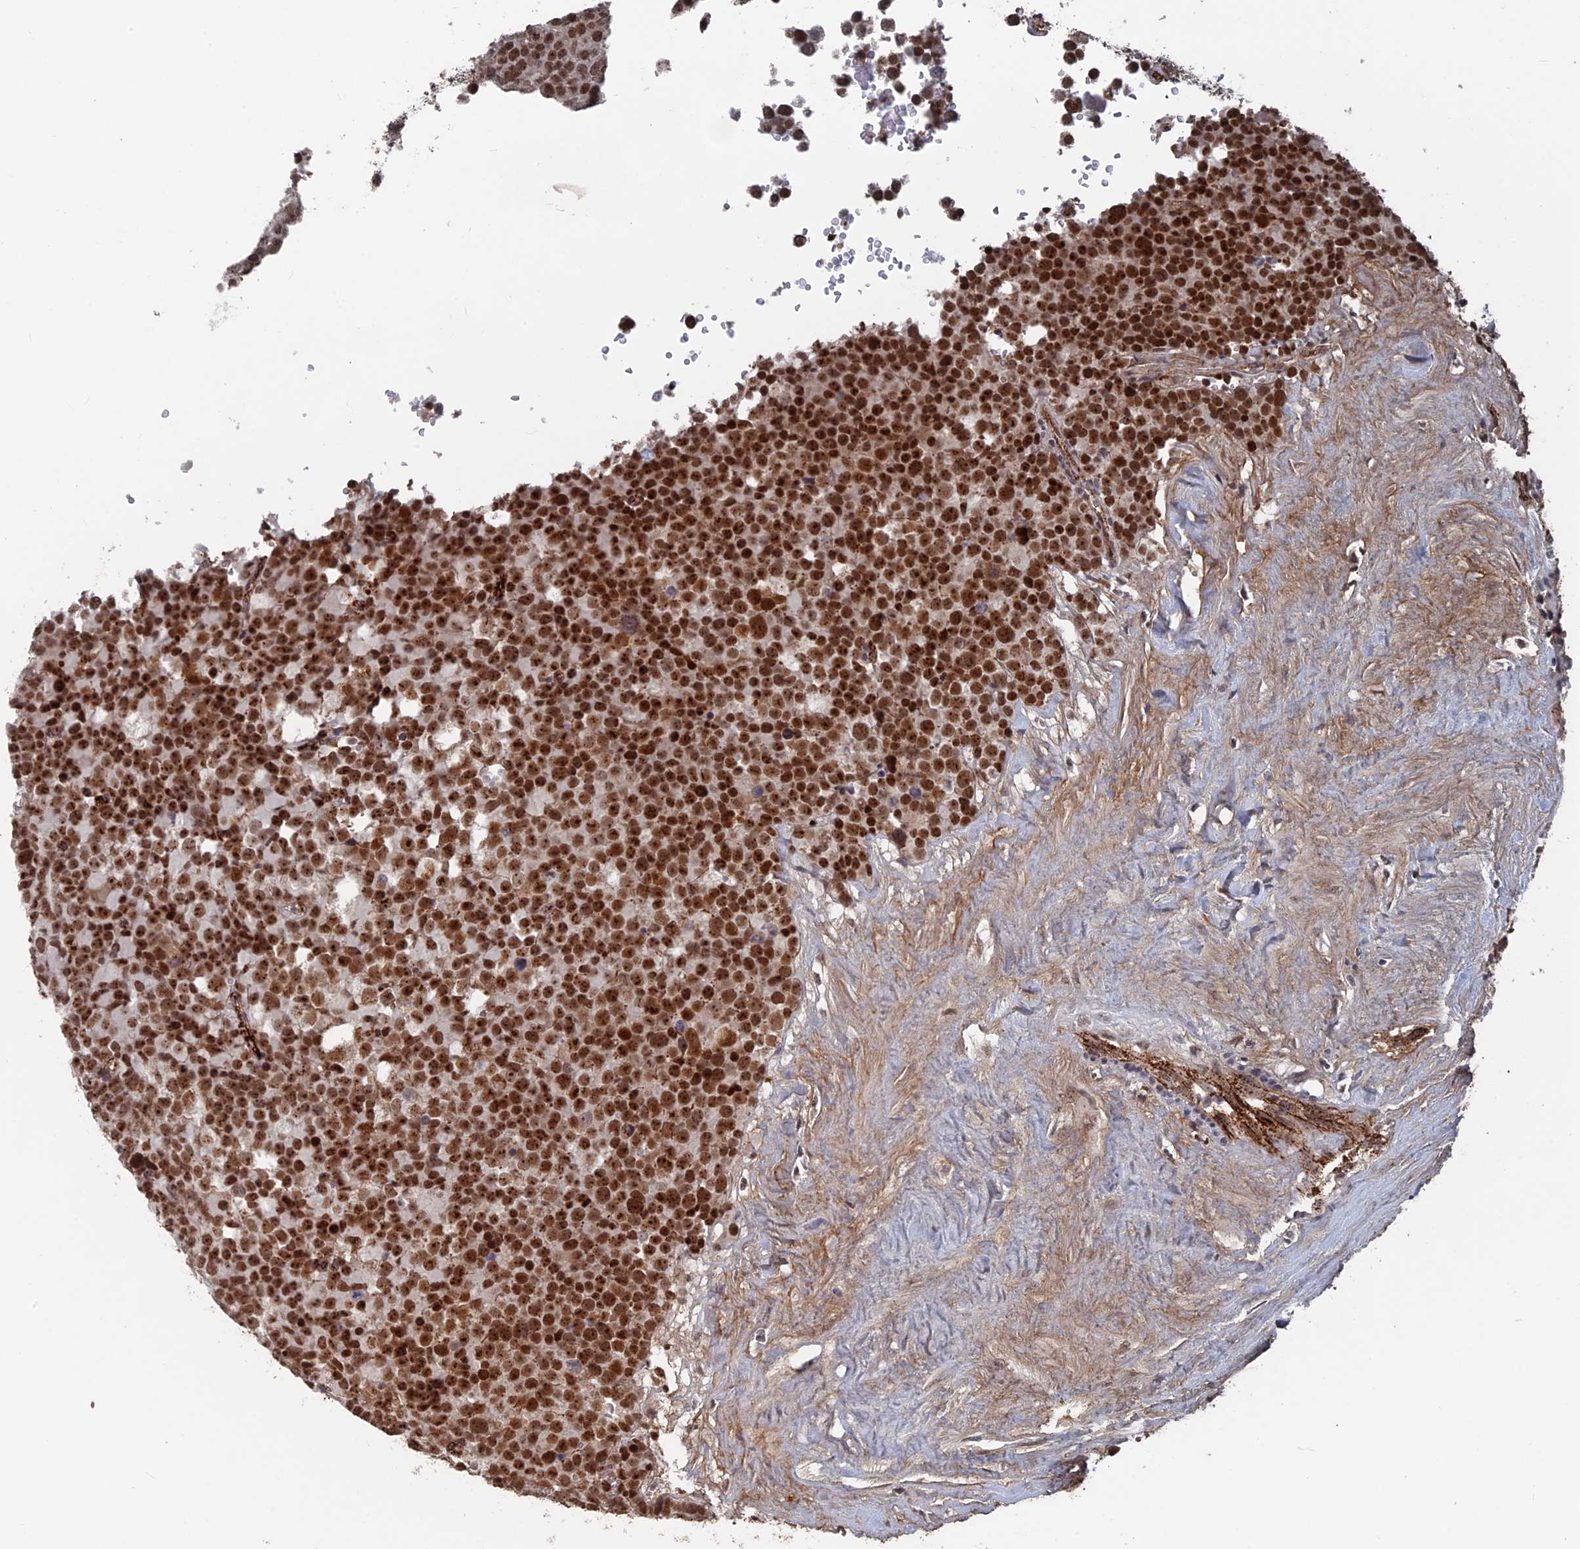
{"staining": {"intensity": "strong", "quantity": ">75%", "location": "nuclear"}, "tissue": "testis cancer", "cell_type": "Tumor cells", "image_type": "cancer", "snomed": [{"axis": "morphology", "description": "Seminoma, NOS"}, {"axis": "topography", "description": "Testis"}], "caption": "Protein expression analysis of testis cancer shows strong nuclear expression in approximately >75% of tumor cells. Using DAB (brown) and hematoxylin (blue) stains, captured at high magnification using brightfield microscopy.", "gene": "SH3D21", "patient": {"sex": "male", "age": 71}}